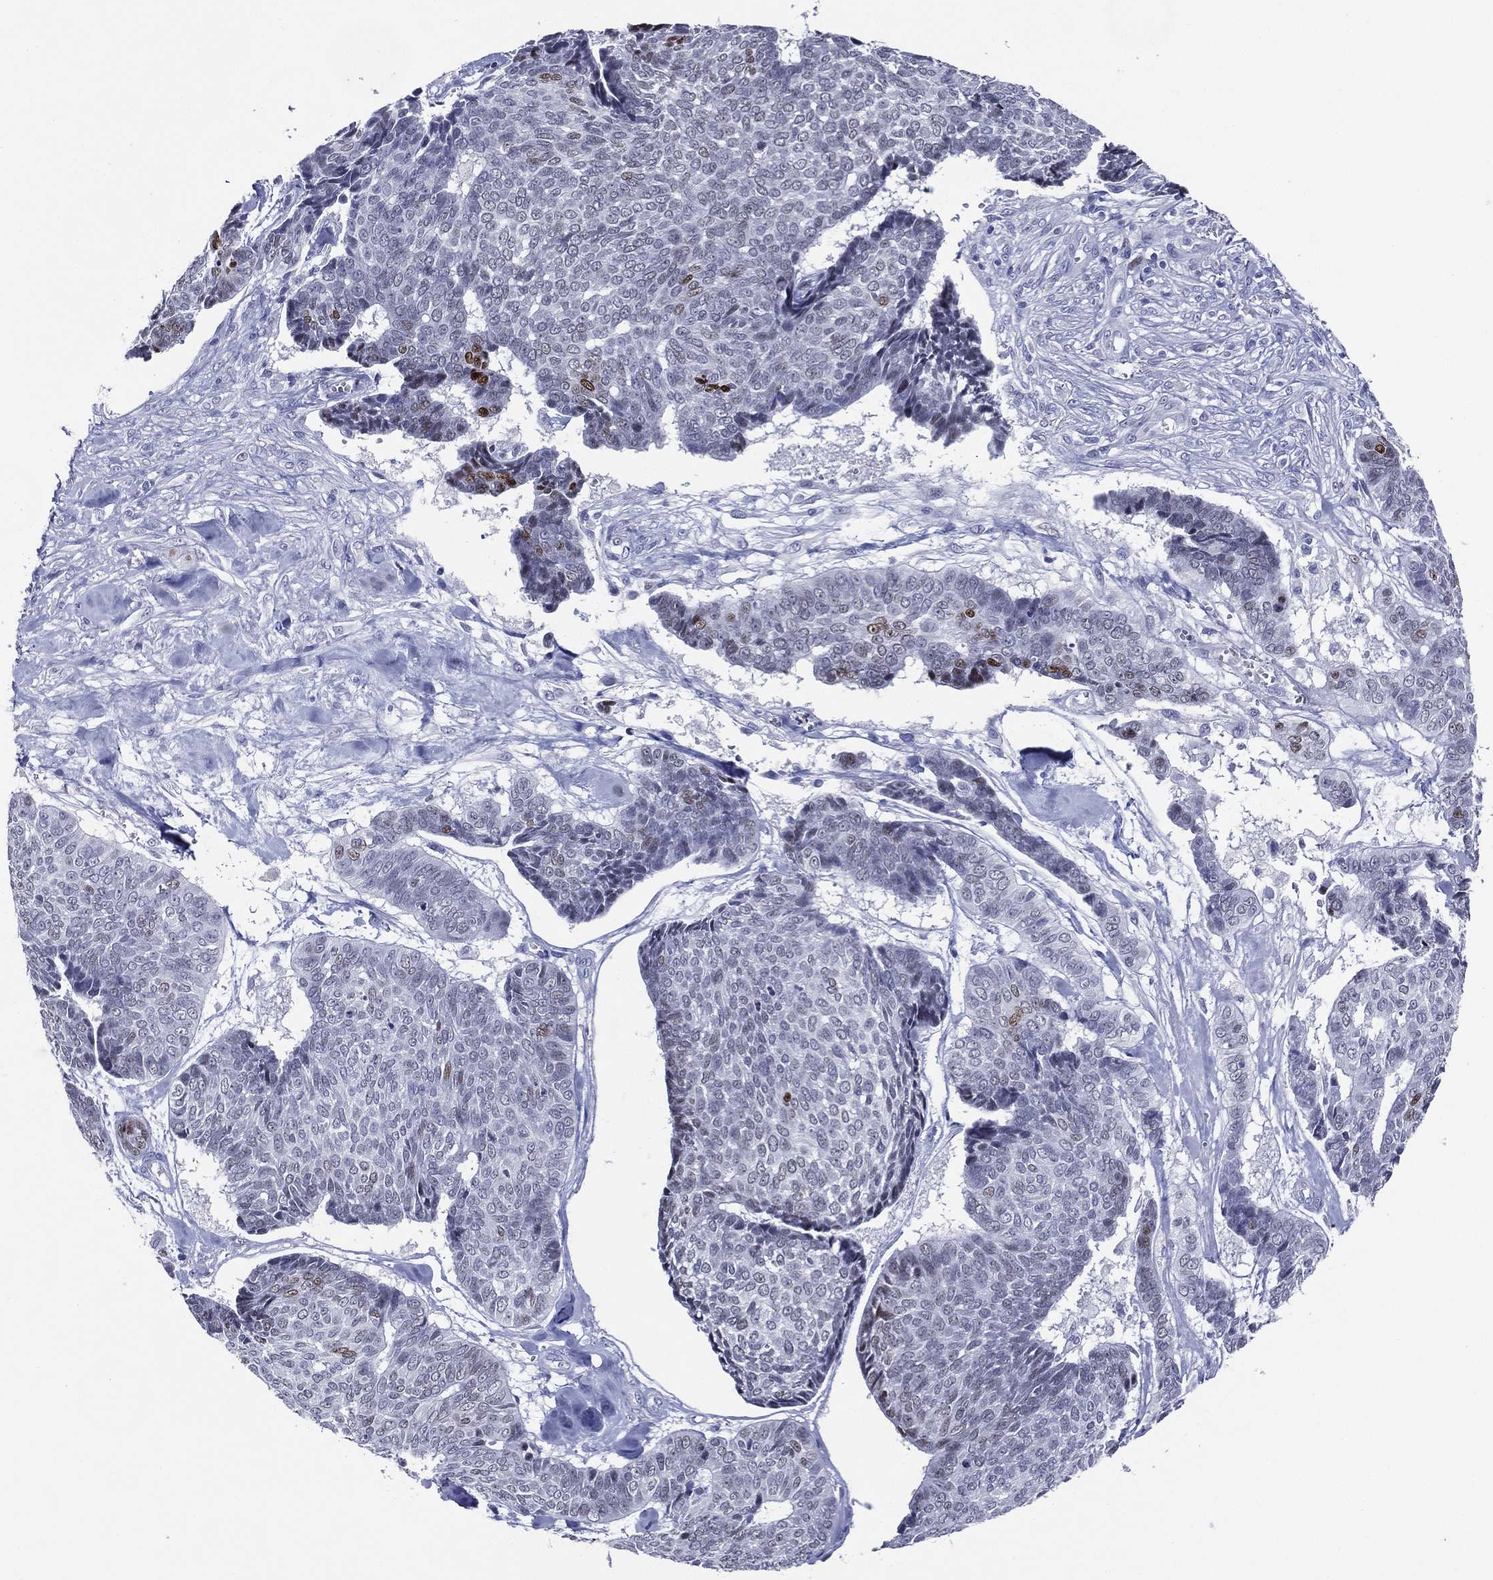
{"staining": {"intensity": "strong", "quantity": "<25%", "location": "nuclear"}, "tissue": "skin cancer", "cell_type": "Tumor cells", "image_type": "cancer", "snomed": [{"axis": "morphology", "description": "Basal cell carcinoma"}, {"axis": "topography", "description": "Skin"}], "caption": "Immunohistochemical staining of human skin cancer shows medium levels of strong nuclear positivity in about <25% of tumor cells.", "gene": "TFAP2A", "patient": {"sex": "male", "age": 86}}